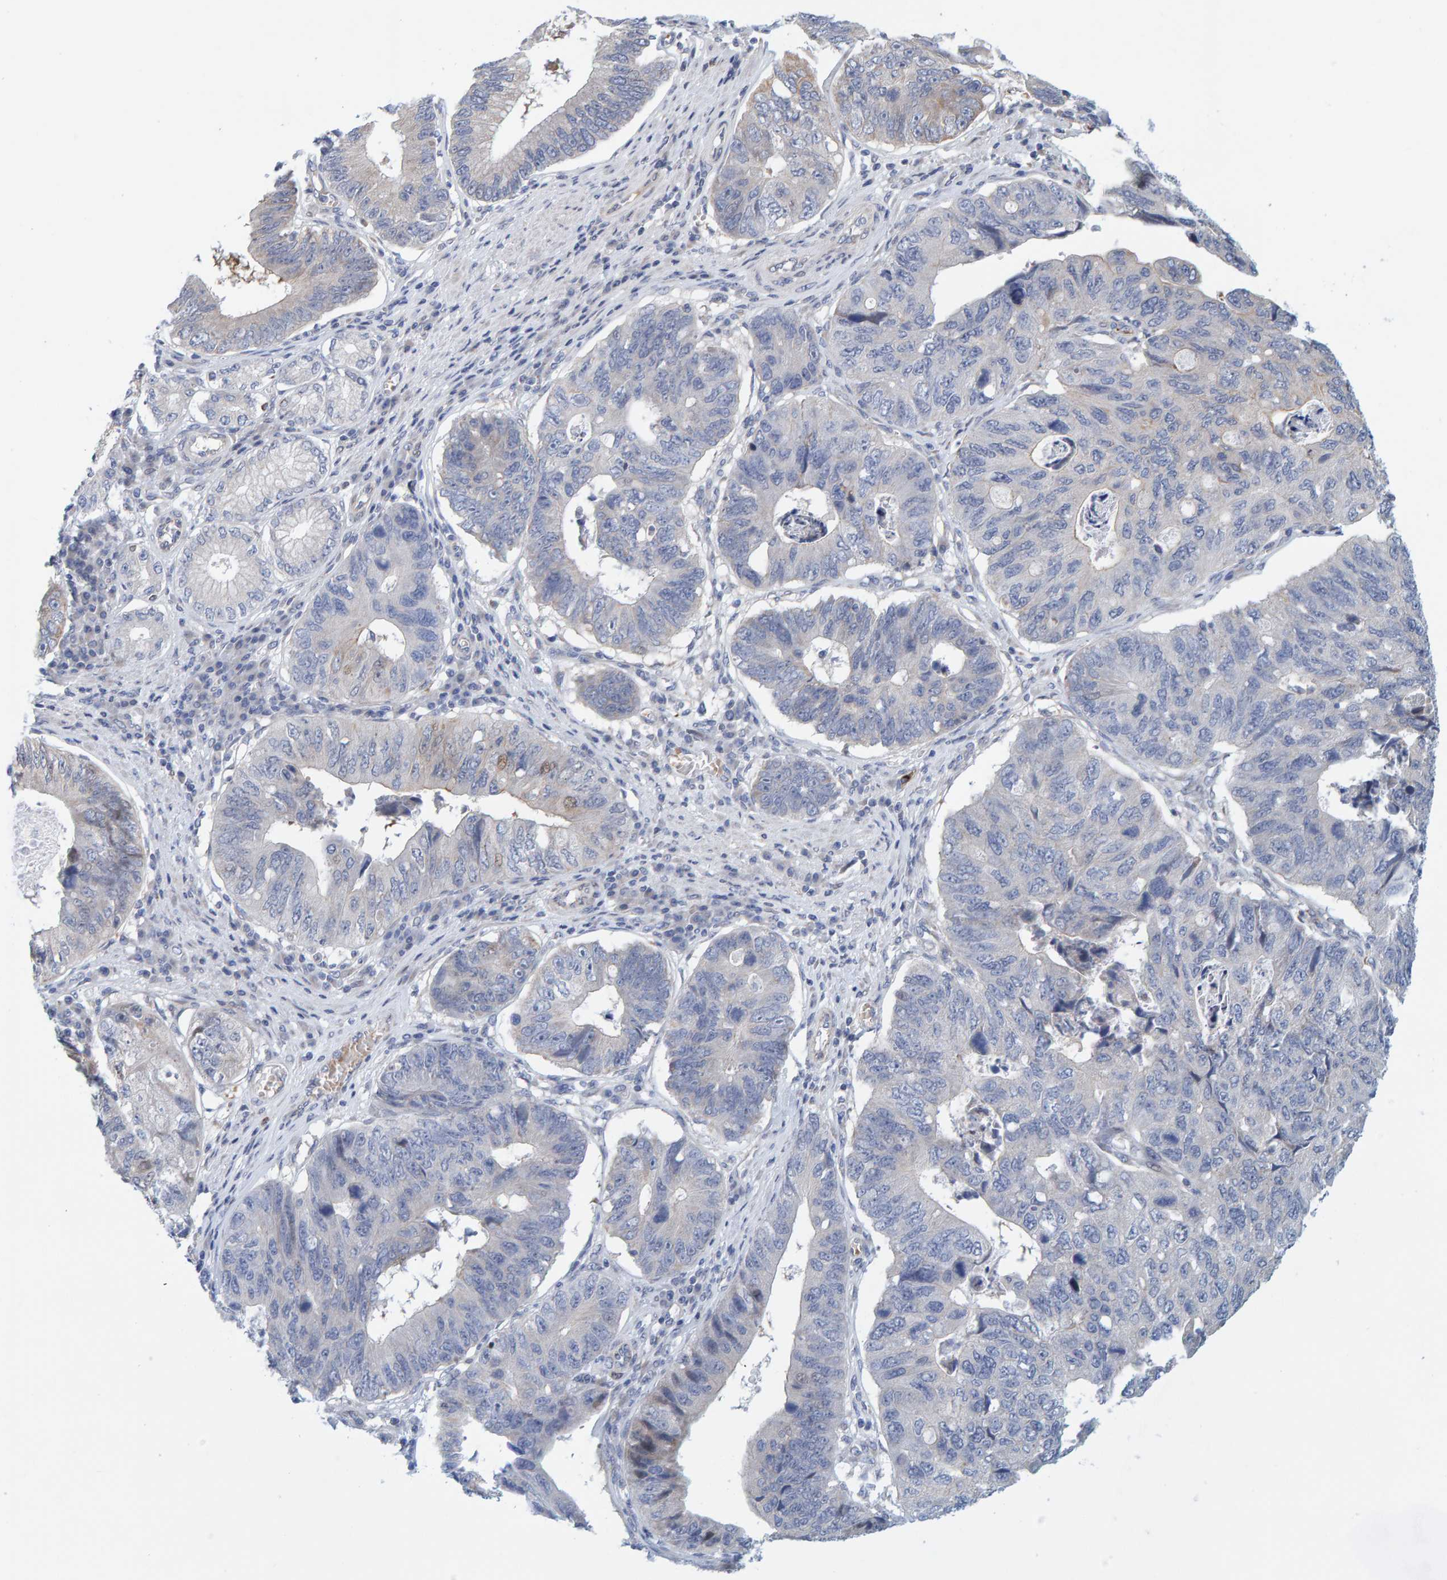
{"staining": {"intensity": "negative", "quantity": "none", "location": "none"}, "tissue": "stomach cancer", "cell_type": "Tumor cells", "image_type": "cancer", "snomed": [{"axis": "morphology", "description": "Adenocarcinoma, NOS"}, {"axis": "topography", "description": "Stomach"}], "caption": "A histopathology image of adenocarcinoma (stomach) stained for a protein reveals no brown staining in tumor cells. (Brightfield microscopy of DAB immunohistochemistry (IHC) at high magnification).", "gene": "ZC3H3", "patient": {"sex": "male", "age": 59}}